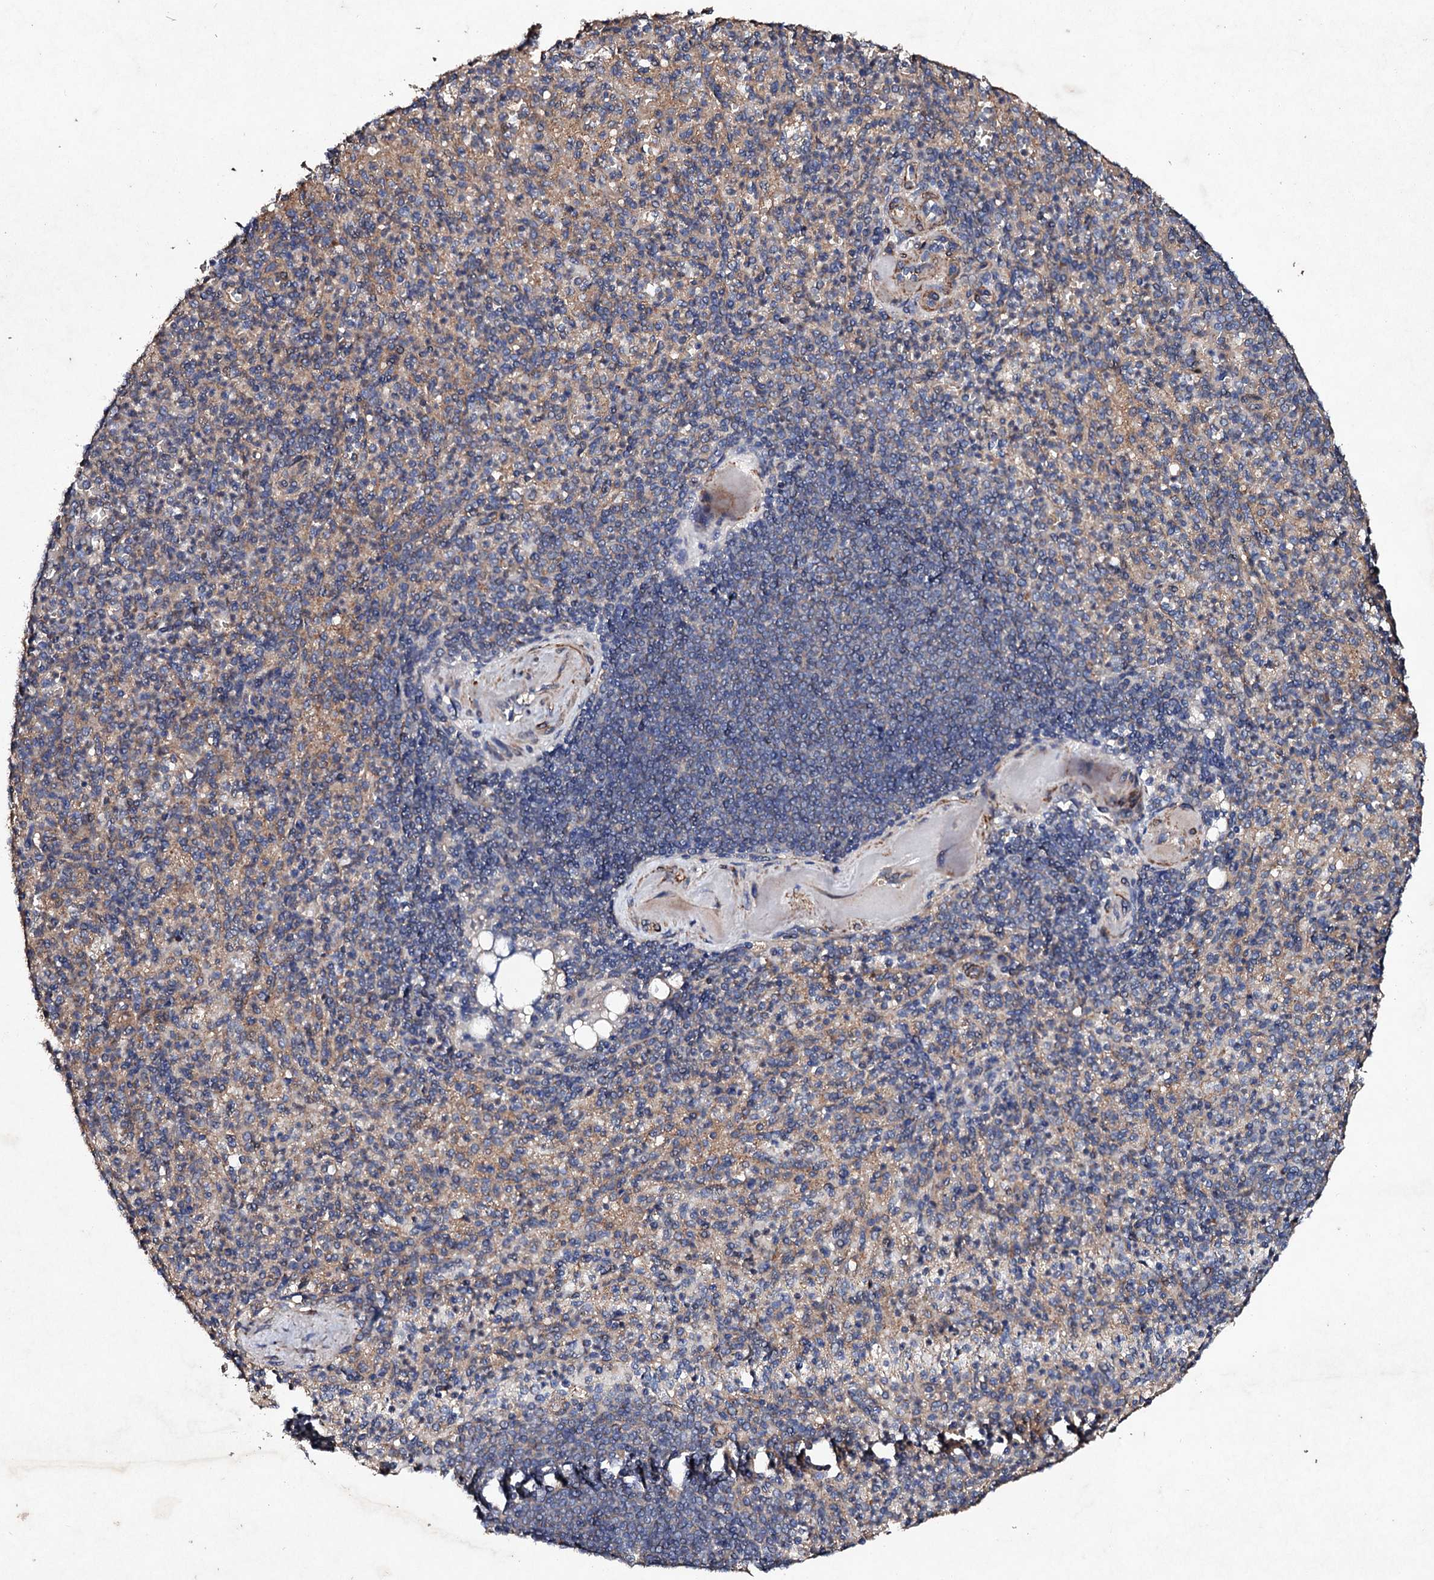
{"staining": {"intensity": "weak", "quantity": "<25%", "location": "cytoplasmic/membranous"}, "tissue": "spleen", "cell_type": "Cells in red pulp", "image_type": "normal", "snomed": [{"axis": "morphology", "description": "Normal tissue, NOS"}, {"axis": "topography", "description": "Spleen"}], "caption": "DAB immunohistochemical staining of unremarkable spleen demonstrates no significant positivity in cells in red pulp.", "gene": "MOCOS", "patient": {"sex": "female", "age": 74}}